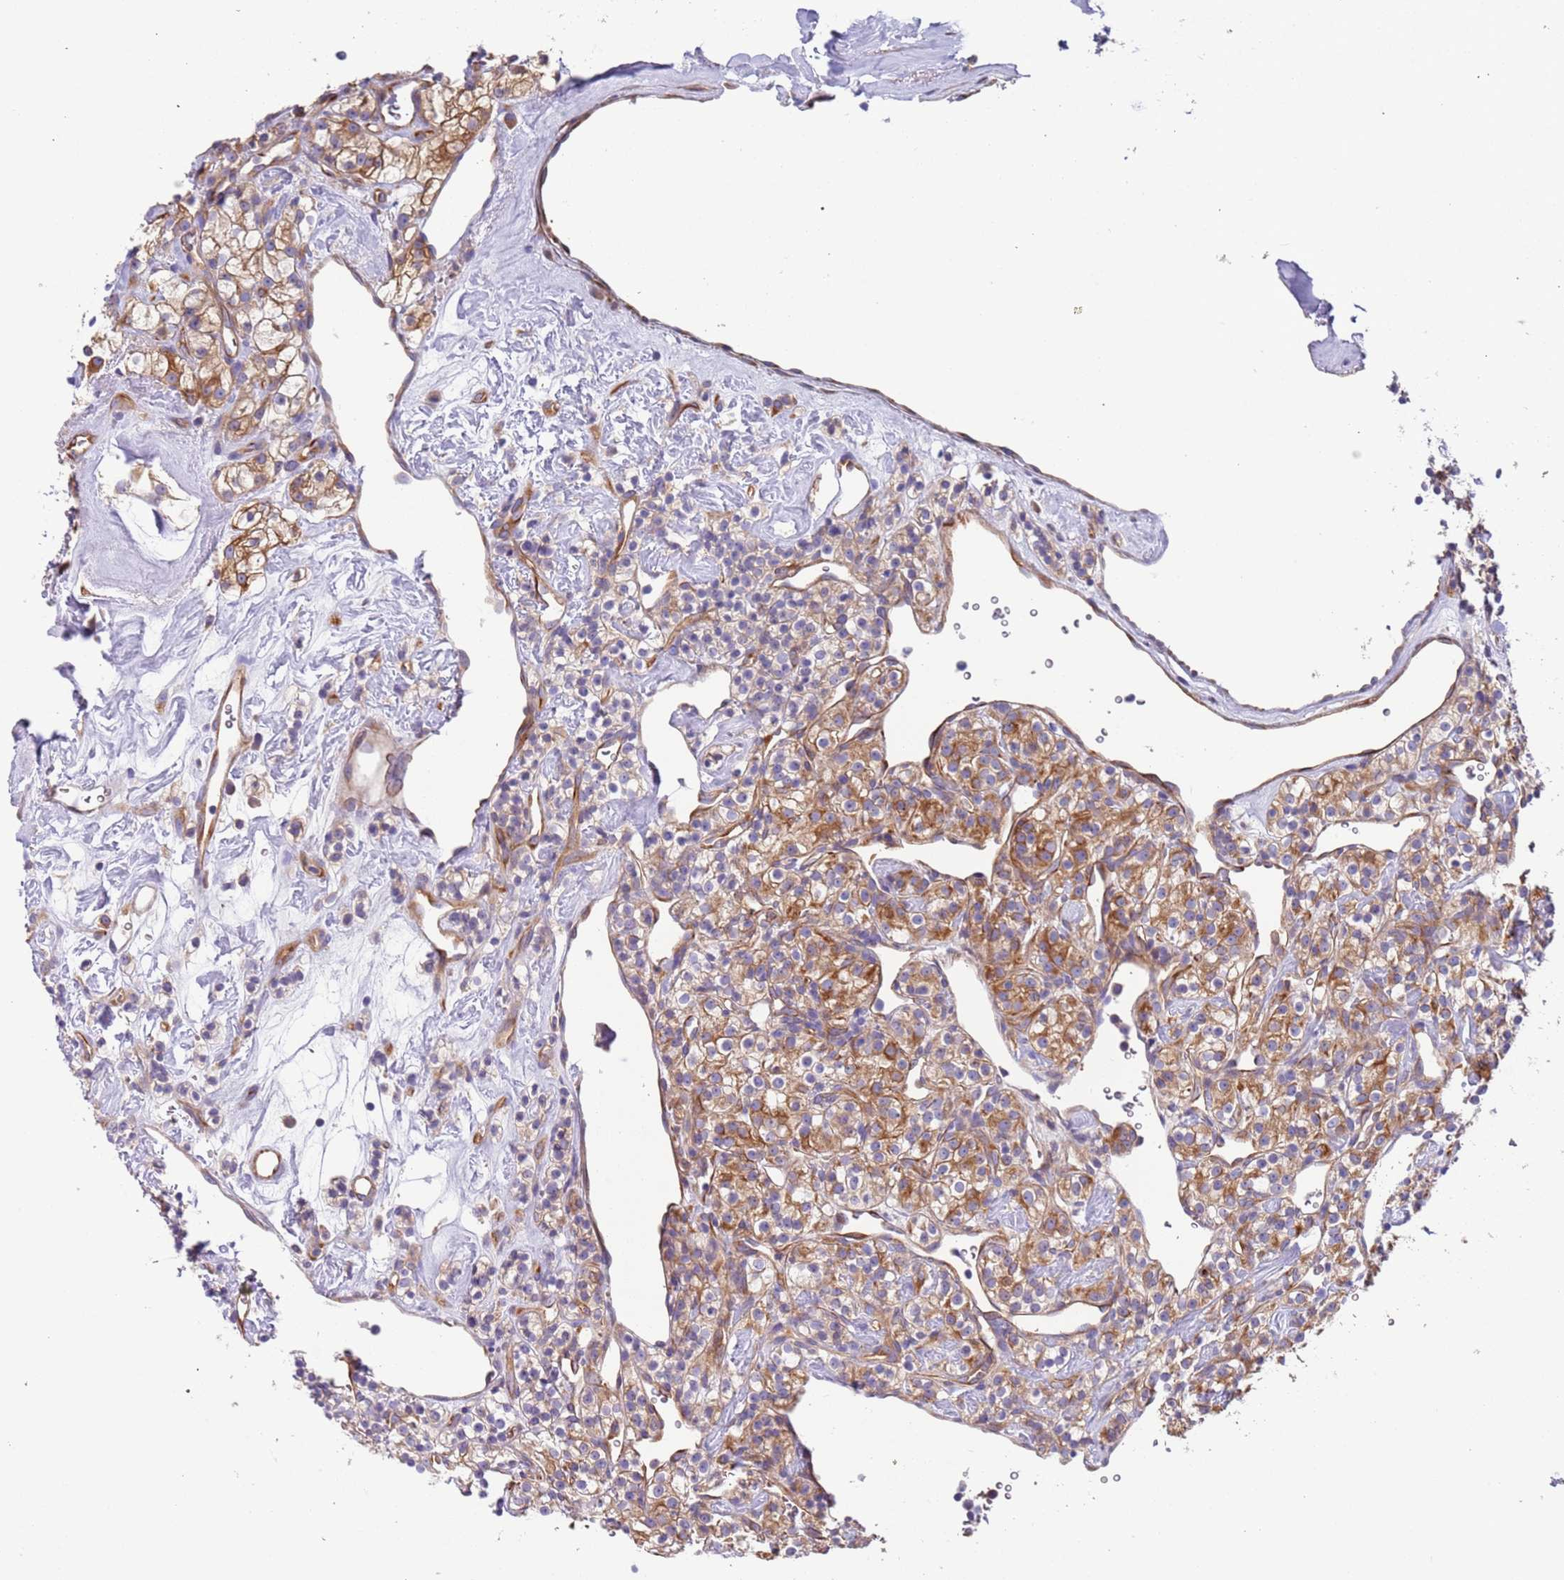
{"staining": {"intensity": "moderate", "quantity": ">75%", "location": "cytoplasmic/membranous"}, "tissue": "renal cancer", "cell_type": "Tumor cells", "image_type": "cancer", "snomed": [{"axis": "morphology", "description": "Adenocarcinoma, NOS"}, {"axis": "topography", "description": "Kidney"}], "caption": "Immunohistochemistry (IHC) micrograph of human renal adenocarcinoma stained for a protein (brown), which displays medium levels of moderate cytoplasmic/membranous staining in about >75% of tumor cells.", "gene": "LAMB4", "patient": {"sex": "male", "age": 77}}